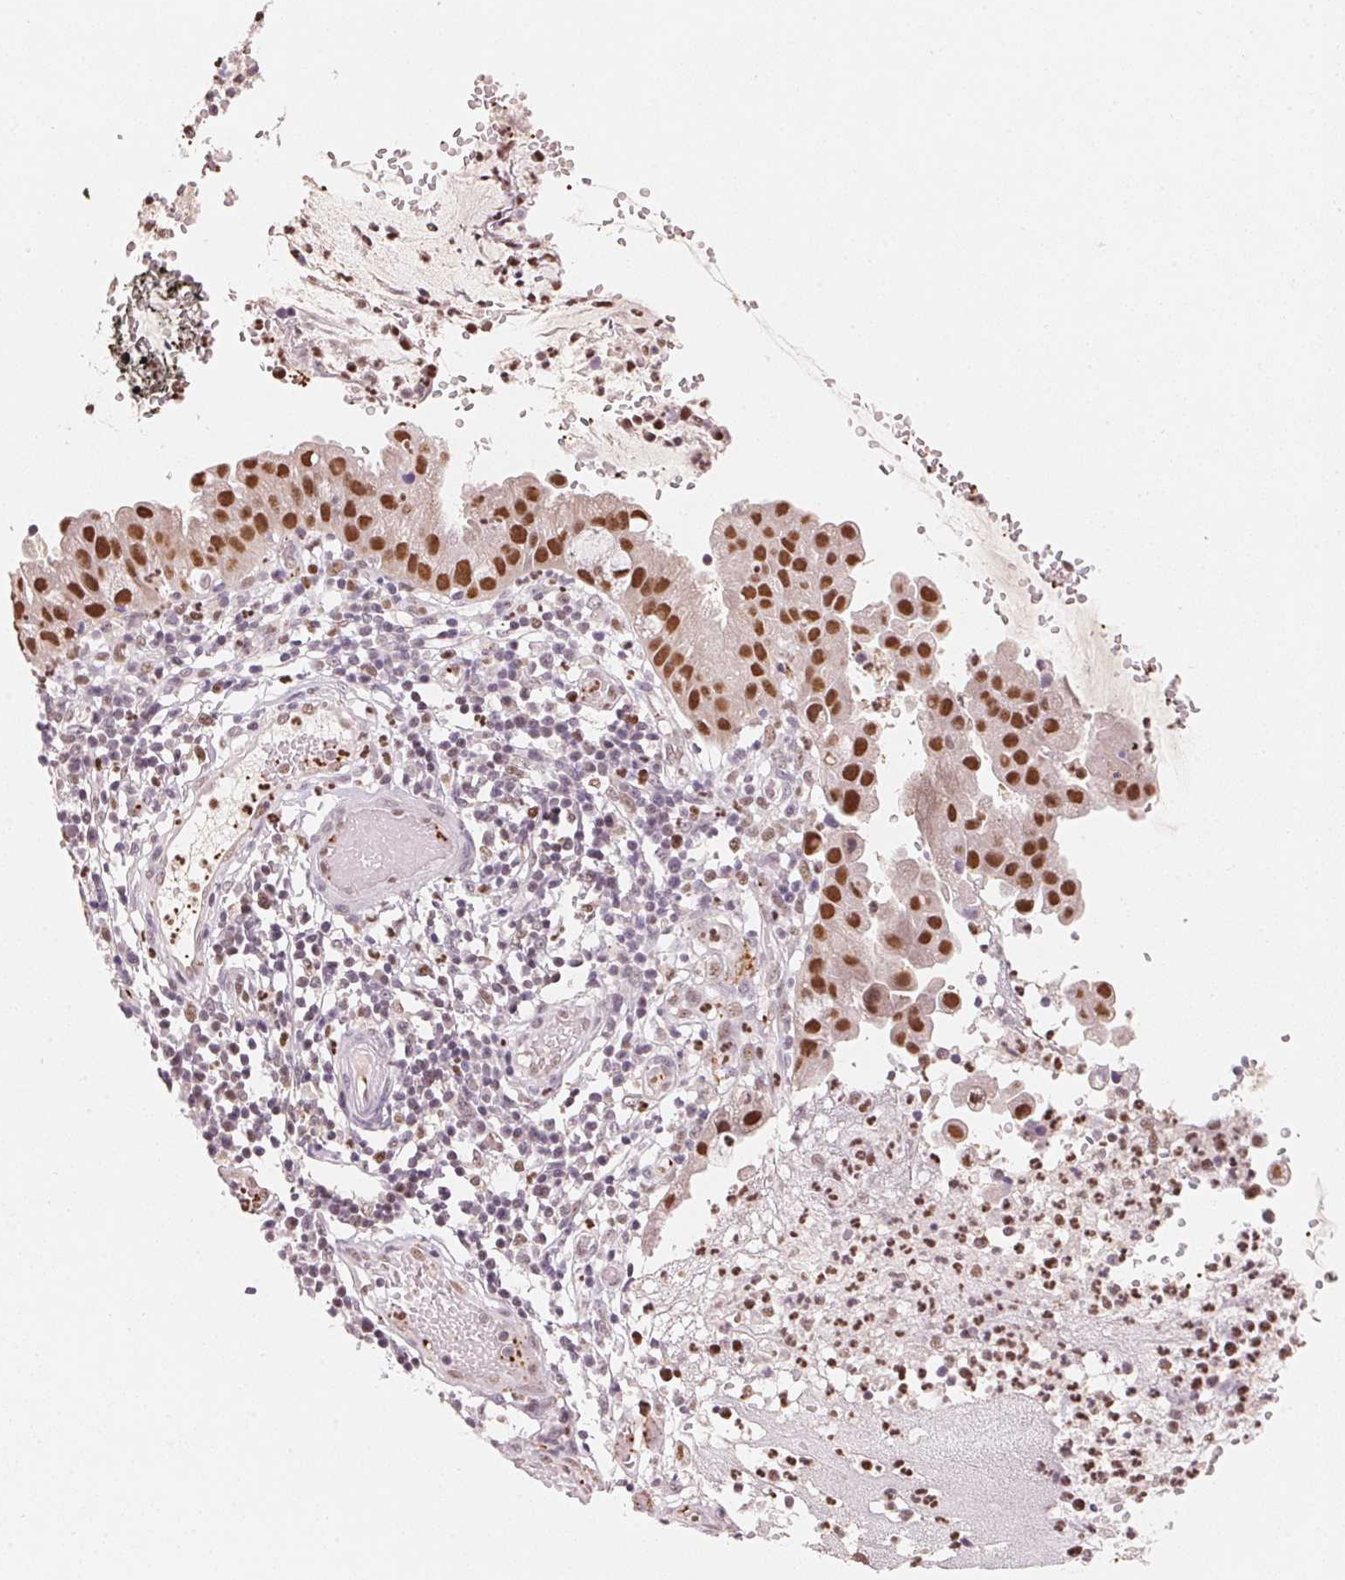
{"staining": {"intensity": "strong", "quantity": ">75%", "location": "nuclear"}, "tissue": "cervical cancer", "cell_type": "Tumor cells", "image_type": "cancer", "snomed": [{"axis": "morphology", "description": "Adenocarcinoma, NOS"}, {"axis": "topography", "description": "Cervix"}], "caption": "Cervical adenocarcinoma tissue reveals strong nuclear expression in about >75% of tumor cells, visualized by immunohistochemistry. (DAB (3,3'-diaminobenzidine) IHC with brightfield microscopy, high magnification).", "gene": "ARHGAP22", "patient": {"sex": "female", "age": 34}}